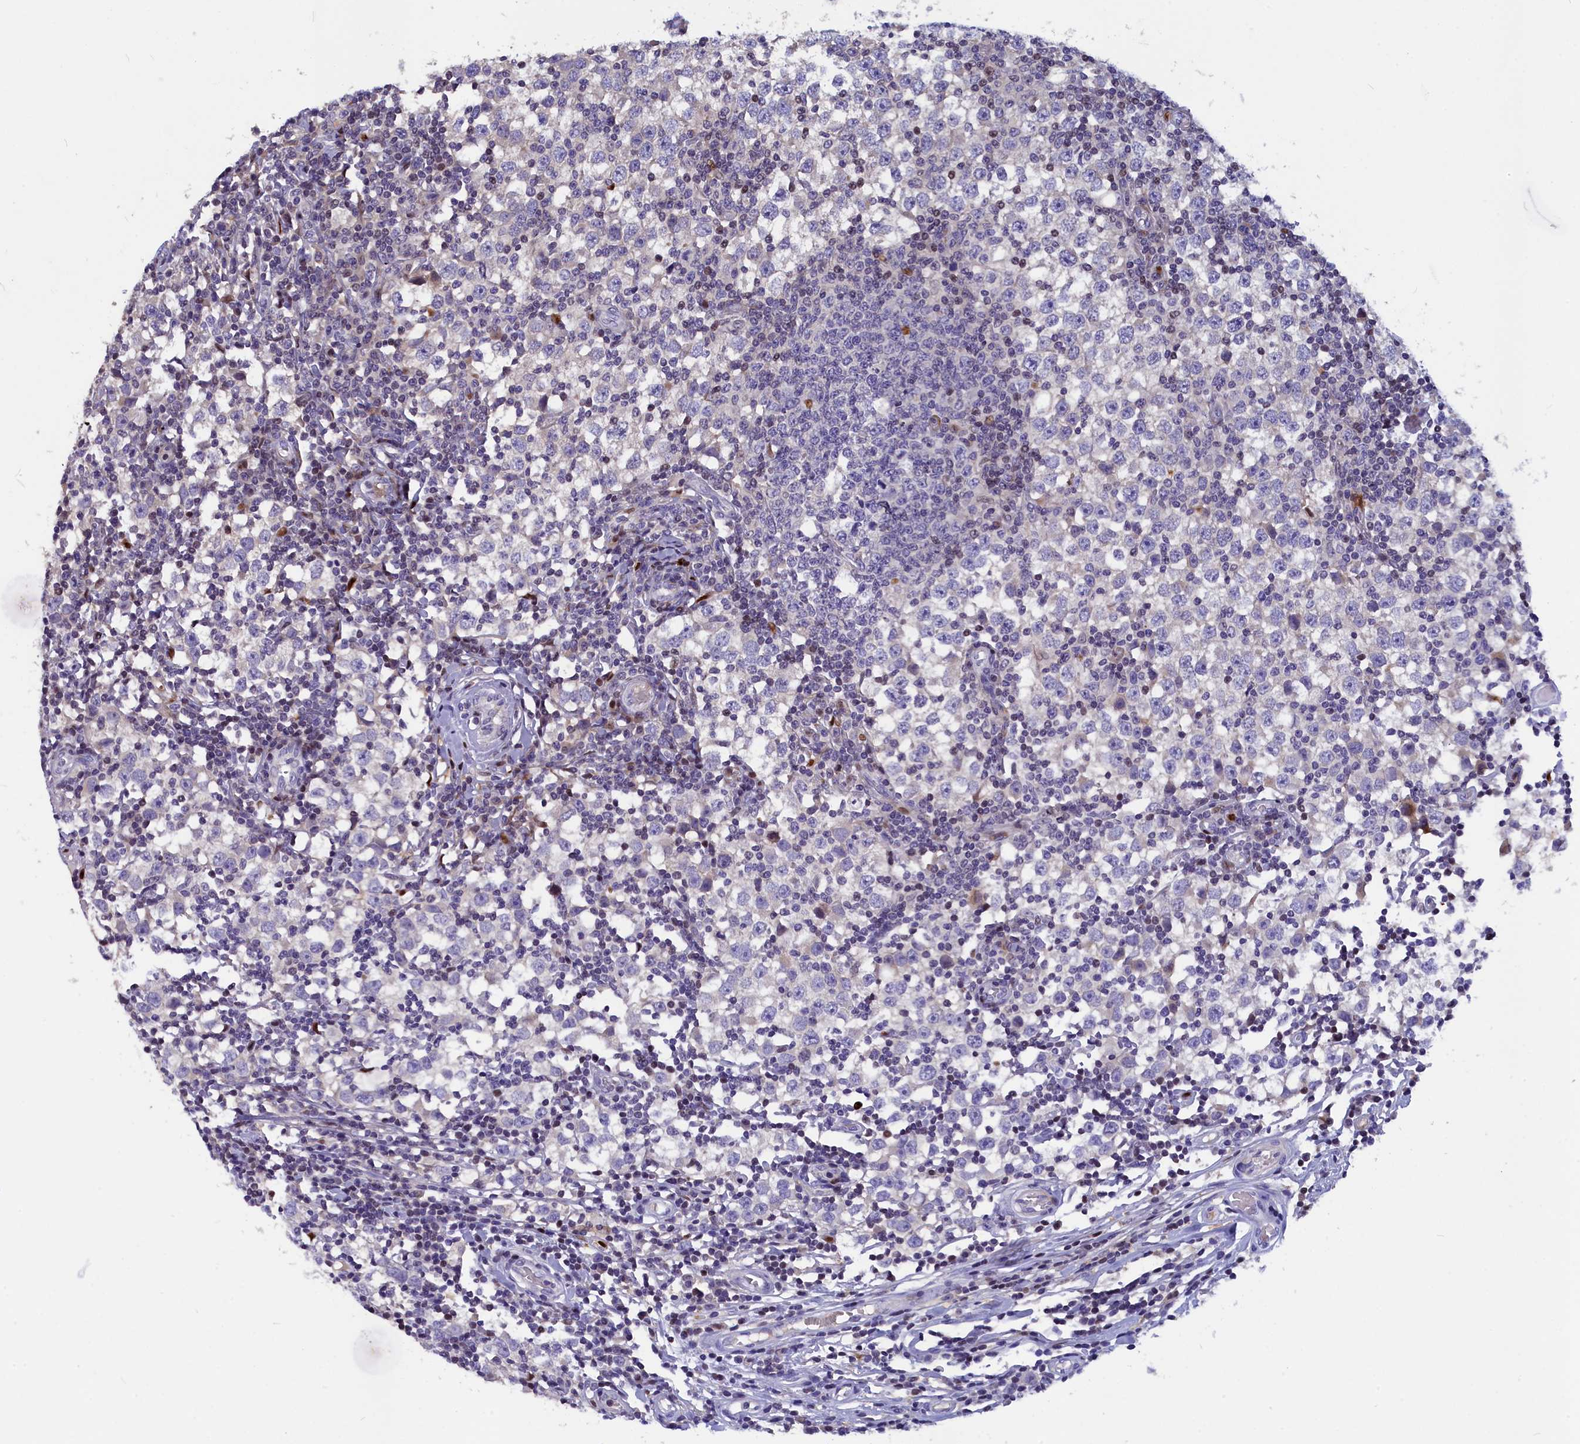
{"staining": {"intensity": "negative", "quantity": "none", "location": "none"}, "tissue": "testis cancer", "cell_type": "Tumor cells", "image_type": "cancer", "snomed": [{"axis": "morphology", "description": "Seminoma, NOS"}, {"axis": "topography", "description": "Testis"}], "caption": "Histopathology image shows no significant protein positivity in tumor cells of testis cancer. (Immunohistochemistry (ihc), brightfield microscopy, high magnification).", "gene": "NKPD1", "patient": {"sex": "male", "age": 65}}